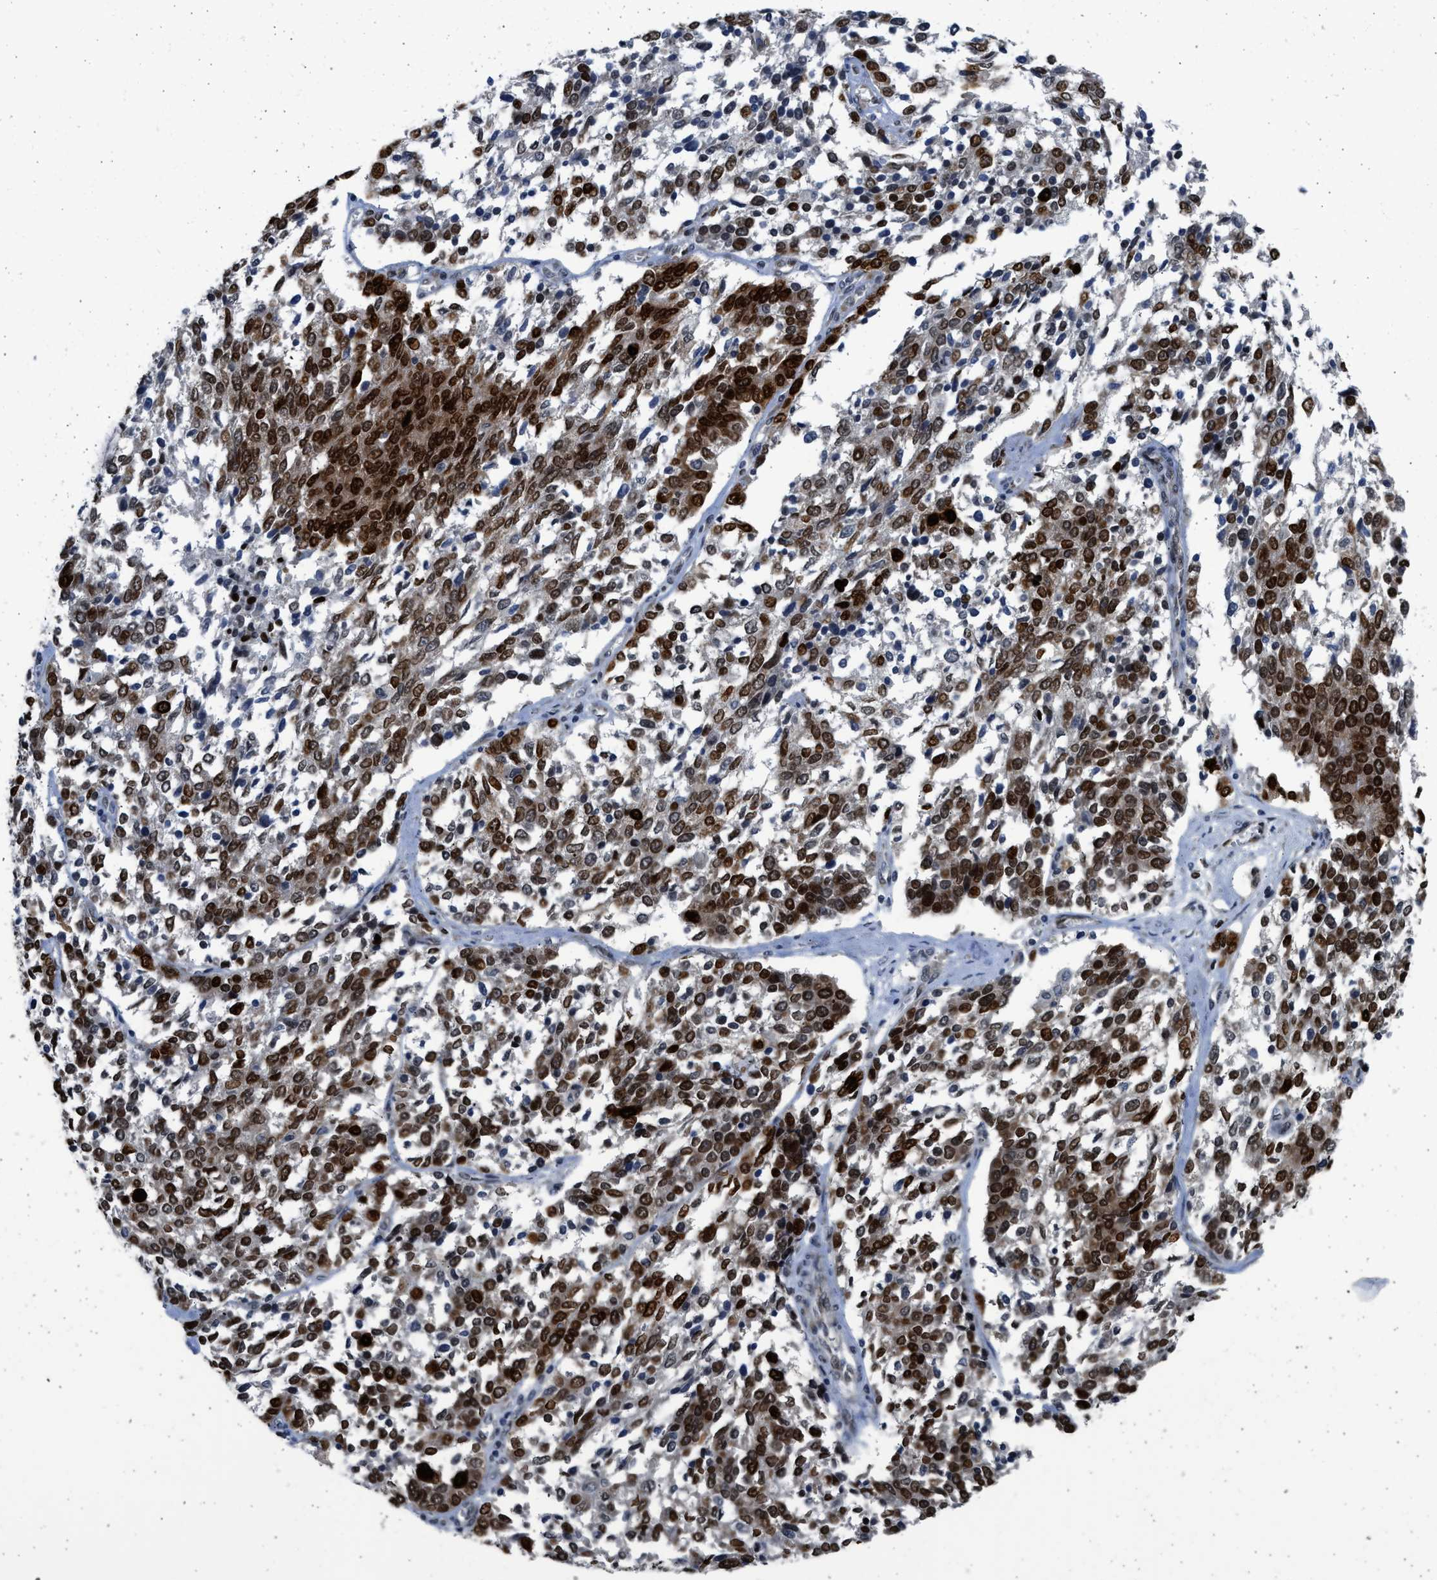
{"staining": {"intensity": "strong", "quantity": ">75%", "location": "nuclear"}, "tissue": "ovarian cancer", "cell_type": "Tumor cells", "image_type": "cancer", "snomed": [{"axis": "morphology", "description": "Cystadenocarcinoma, serous, NOS"}, {"axis": "topography", "description": "Ovary"}], "caption": "A brown stain shows strong nuclear staining of a protein in human serous cystadenocarcinoma (ovarian) tumor cells.", "gene": "HMGN3", "patient": {"sex": "female", "age": 44}}